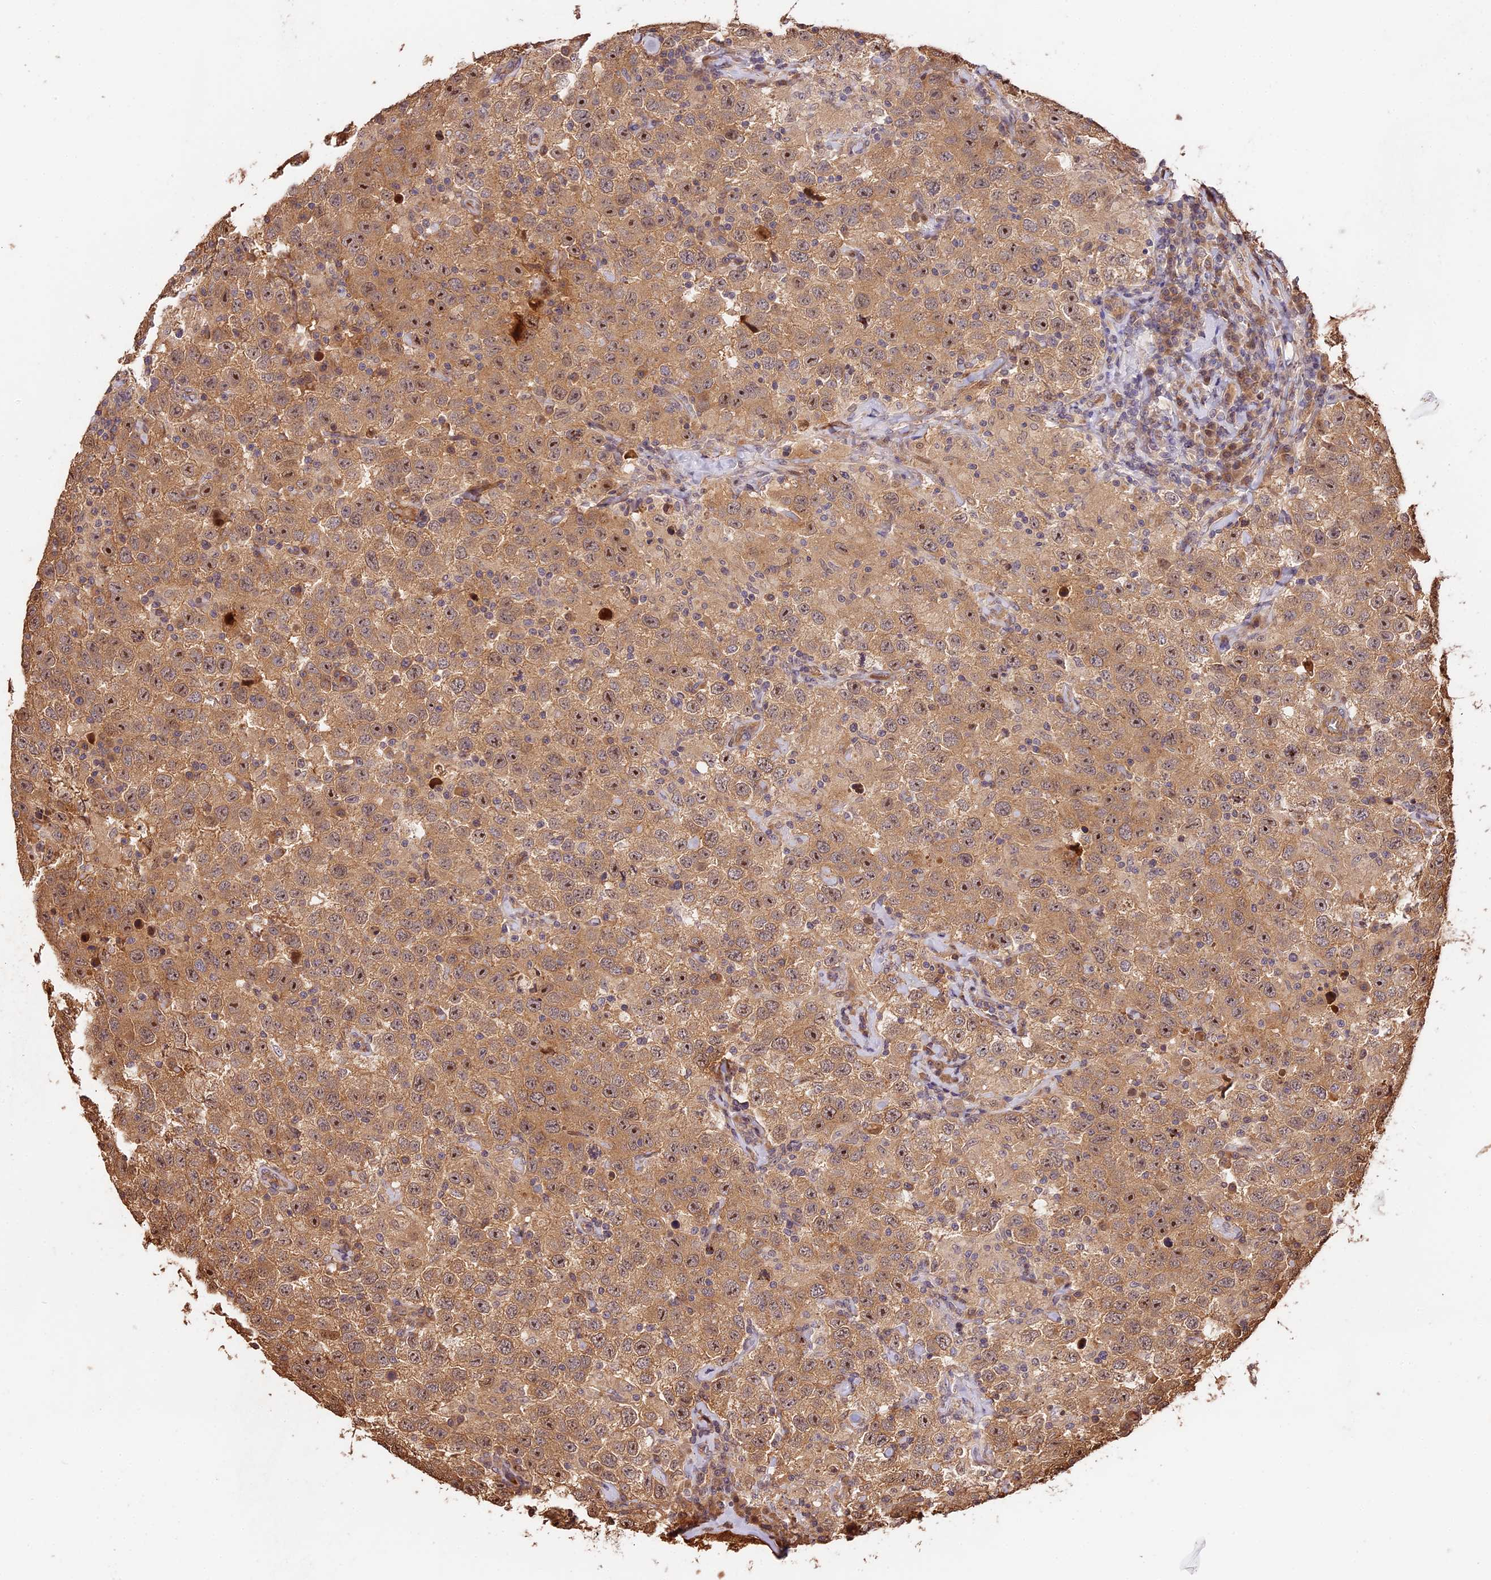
{"staining": {"intensity": "moderate", "quantity": ">75%", "location": "cytoplasmic/membranous,nuclear"}, "tissue": "testis cancer", "cell_type": "Tumor cells", "image_type": "cancer", "snomed": [{"axis": "morphology", "description": "Seminoma, NOS"}, {"axis": "topography", "description": "Testis"}], "caption": "A brown stain shows moderate cytoplasmic/membranous and nuclear positivity of a protein in human seminoma (testis) tumor cells. (DAB IHC with brightfield microscopy, high magnification).", "gene": "PPP1R37", "patient": {"sex": "male", "age": 41}}